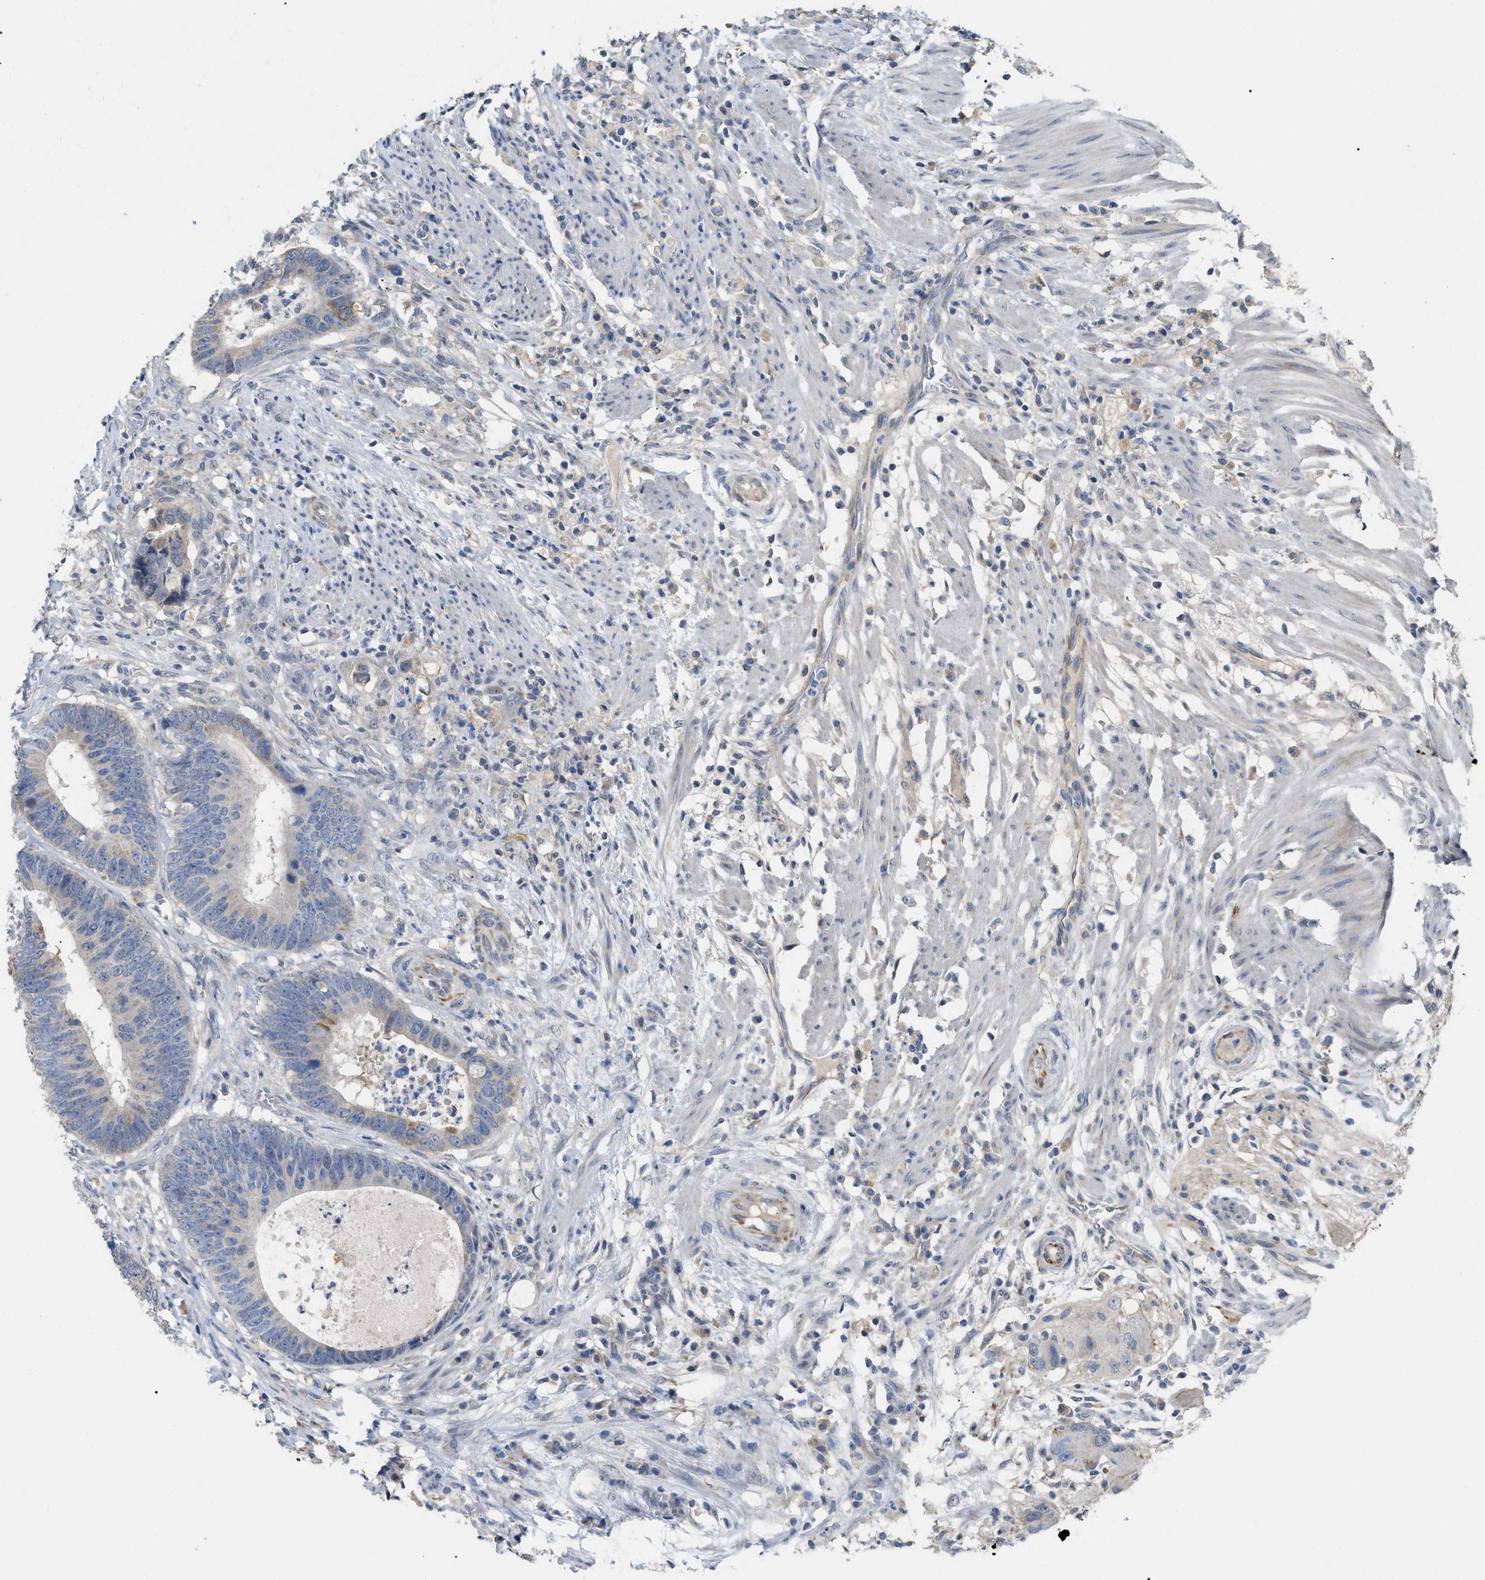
{"staining": {"intensity": "weak", "quantity": "<25%", "location": "cytoplasmic/membranous"}, "tissue": "colorectal cancer", "cell_type": "Tumor cells", "image_type": "cancer", "snomed": [{"axis": "morphology", "description": "Adenocarcinoma, NOS"}, {"axis": "topography", "description": "Colon"}], "caption": "A high-resolution photomicrograph shows immunohistochemistry staining of colorectal adenocarcinoma, which reveals no significant staining in tumor cells. (Brightfield microscopy of DAB (3,3'-diaminobenzidine) IHC at high magnification).", "gene": "DHX58", "patient": {"sex": "male", "age": 56}}